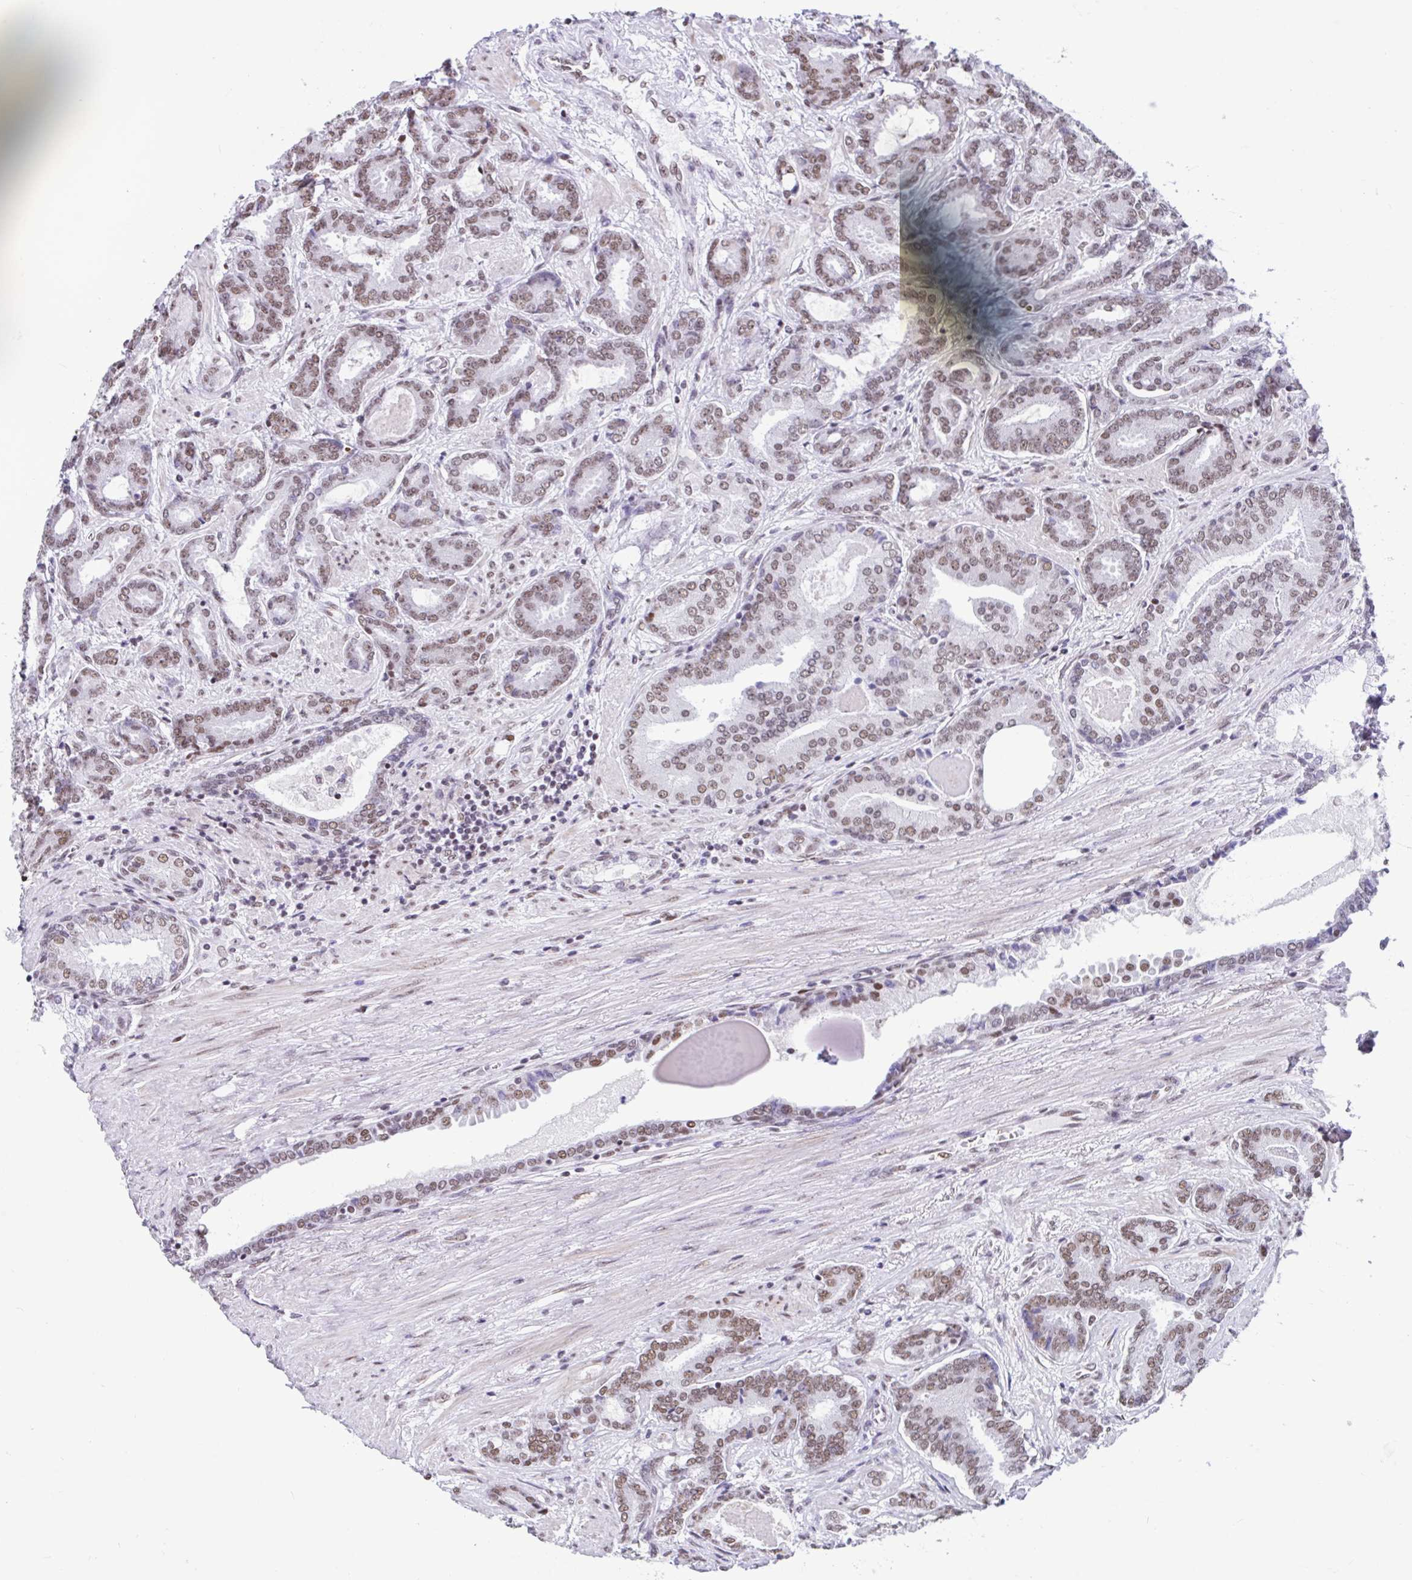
{"staining": {"intensity": "moderate", "quantity": "25%-75%", "location": "nuclear"}, "tissue": "prostate cancer", "cell_type": "Tumor cells", "image_type": "cancer", "snomed": [{"axis": "morphology", "description": "Adenocarcinoma, High grade"}, {"axis": "topography", "description": "Prostate"}], "caption": "The immunohistochemical stain shows moderate nuclear expression in tumor cells of adenocarcinoma (high-grade) (prostate) tissue. (IHC, brightfield microscopy, high magnification).", "gene": "KHDRBS1", "patient": {"sex": "male", "age": 62}}